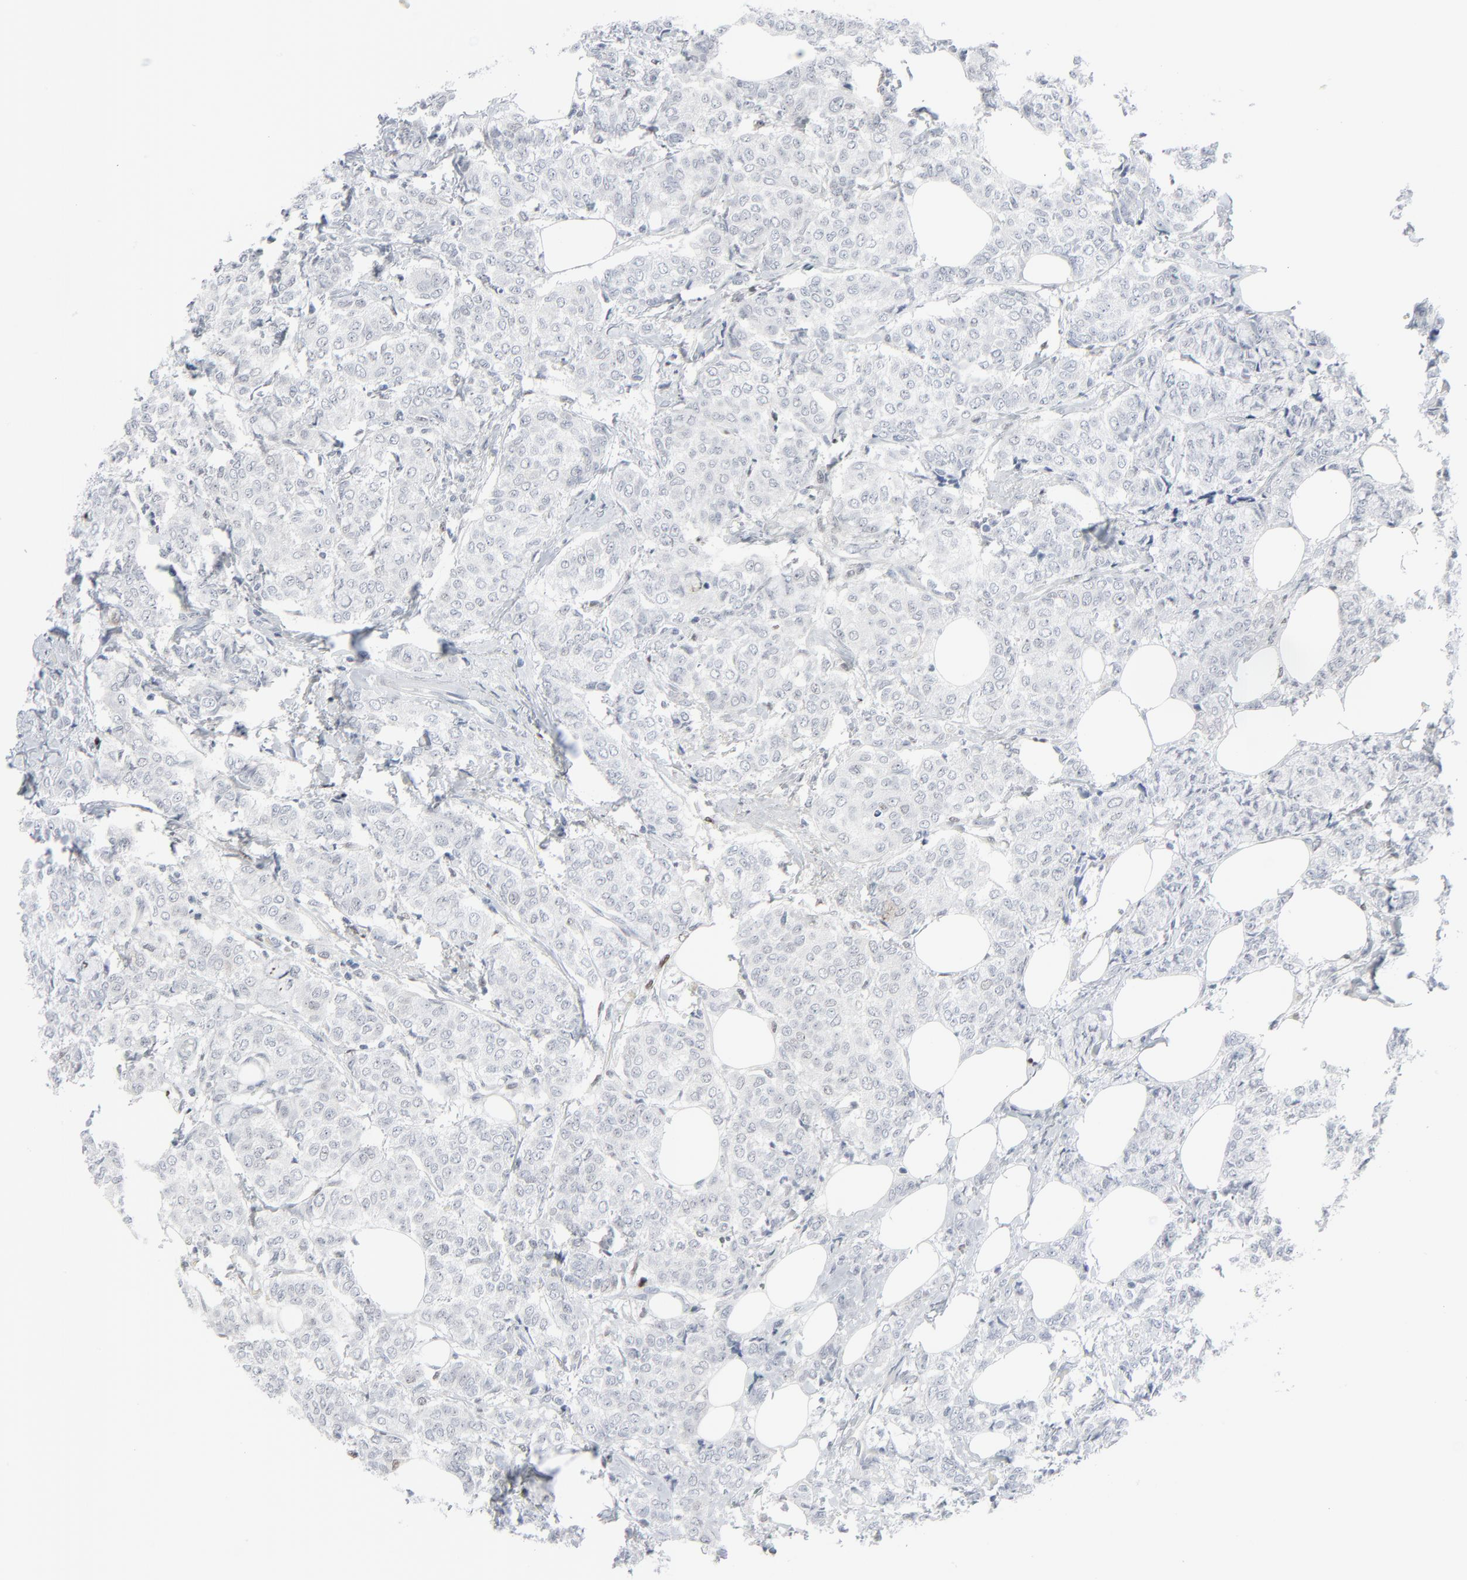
{"staining": {"intensity": "negative", "quantity": "none", "location": "none"}, "tissue": "breast cancer", "cell_type": "Tumor cells", "image_type": "cancer", "snomed": [{"axis": "morphology", "description": "Lobular carcinoma"}, {"axis": "topography", "description": "Breast"}], "caption": "Immunohistochemistry (IHC) photomicrograph of human breast lobular carcinoma stained for a protein (brown), which demonstrates no expression in tumor cells. (DAB (3,3'-diaminobenzidine) IHC with hematoxylin counter stain).", "gene": "MITF", "patient": {"sex": "female", "age": 64}}